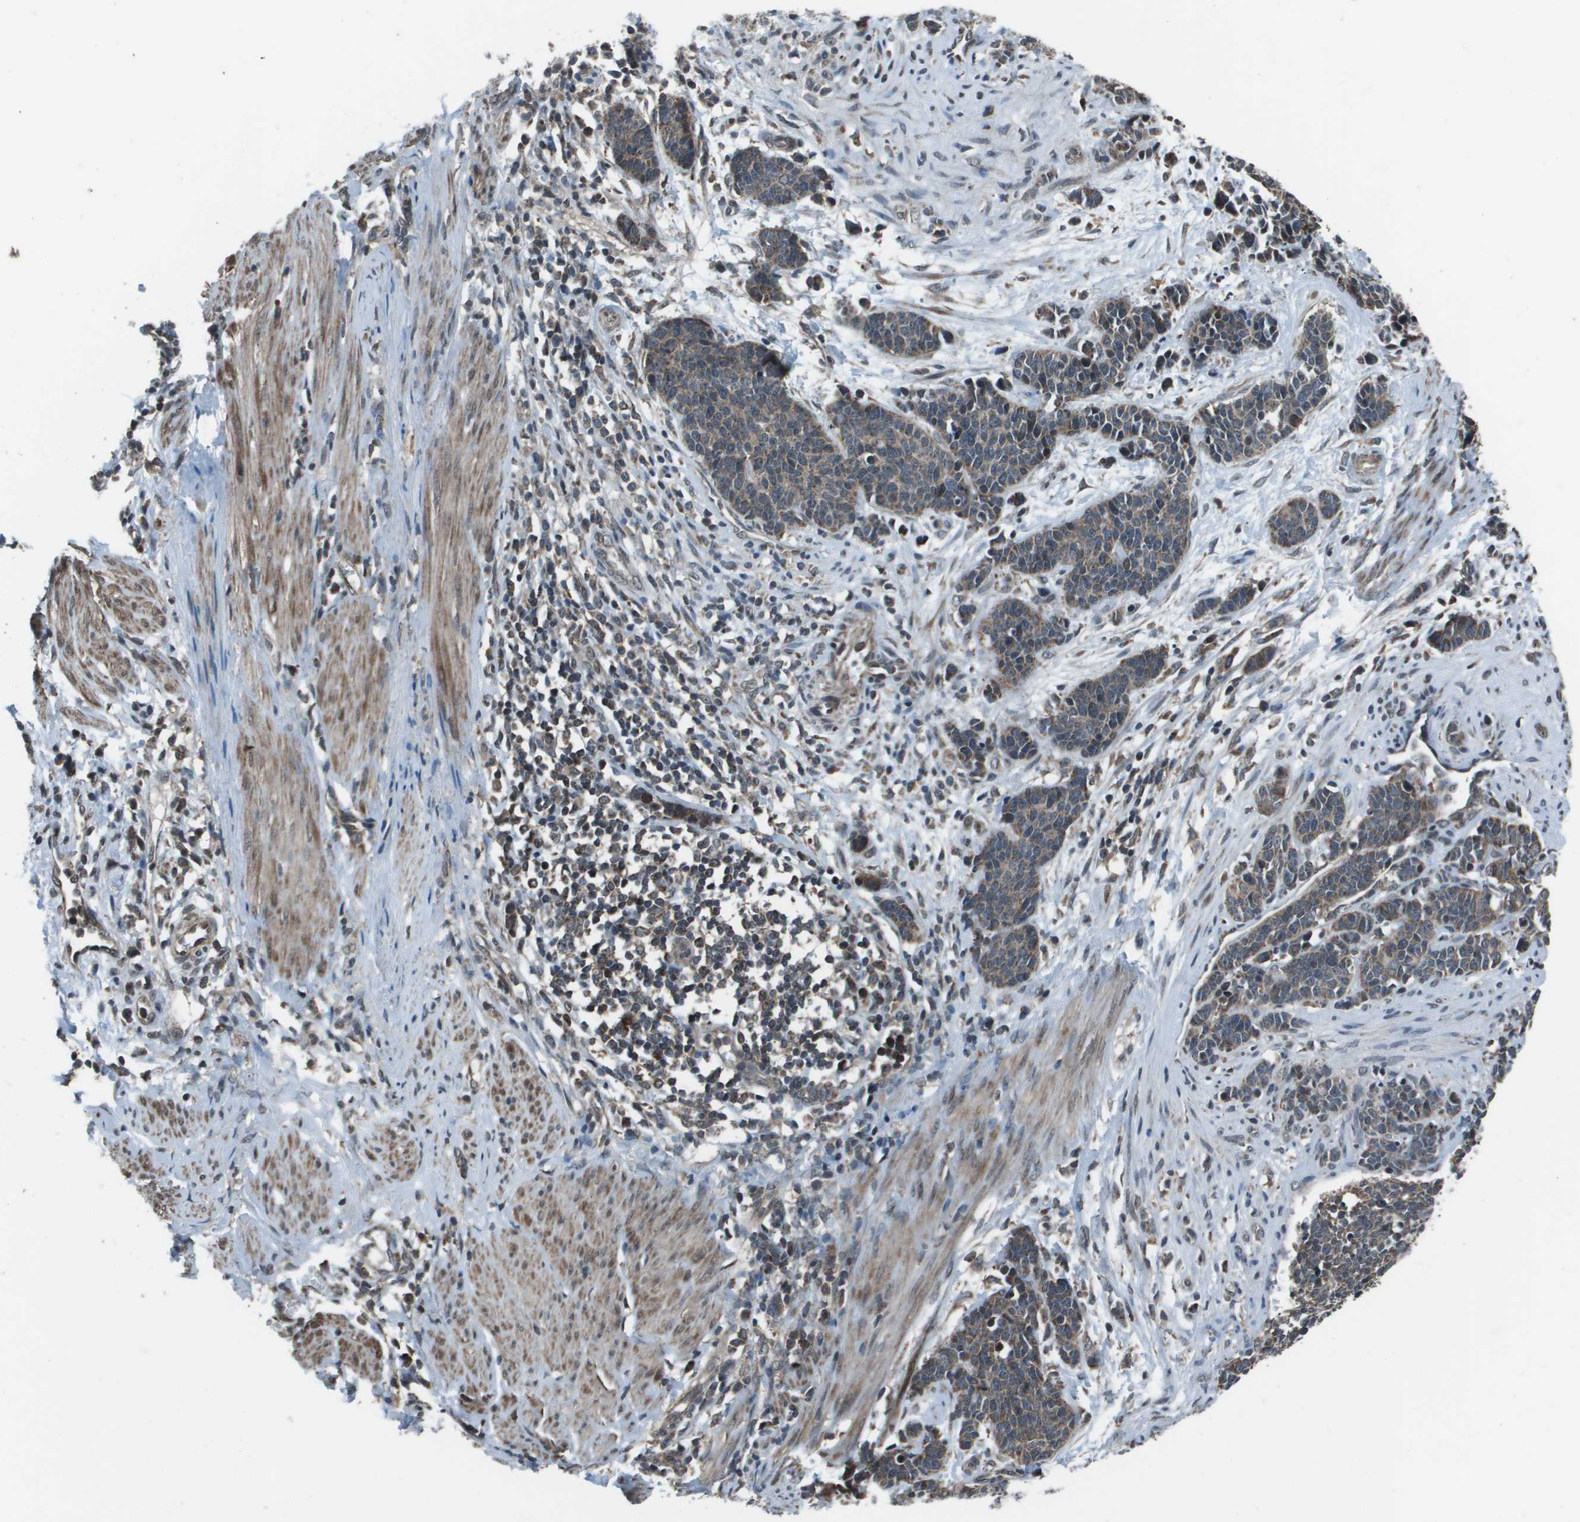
{"staining": {"intensity": "moderate", "quantity": ">75%", "location": "cytoplasmic/membranous"}, "tissue": "cervical cancer", "cell_type": "Tumor cells", "image_type": "cancer", "snomed": [{"axis": "morphology", "description": "Squamous cell carcinoma, NOS"}, {"axis": "topography", "description": "Cervix"}], "caption": "Immunohistochemistry micrograph of human cervical cancer stained for a protein (brown), which reveals medium levels of moderate cytoplasmic/membranous positivity in about >75% of tumor cells.", "gene": "PPFIA1", "patient": {"sex": "female", "age": 35}}